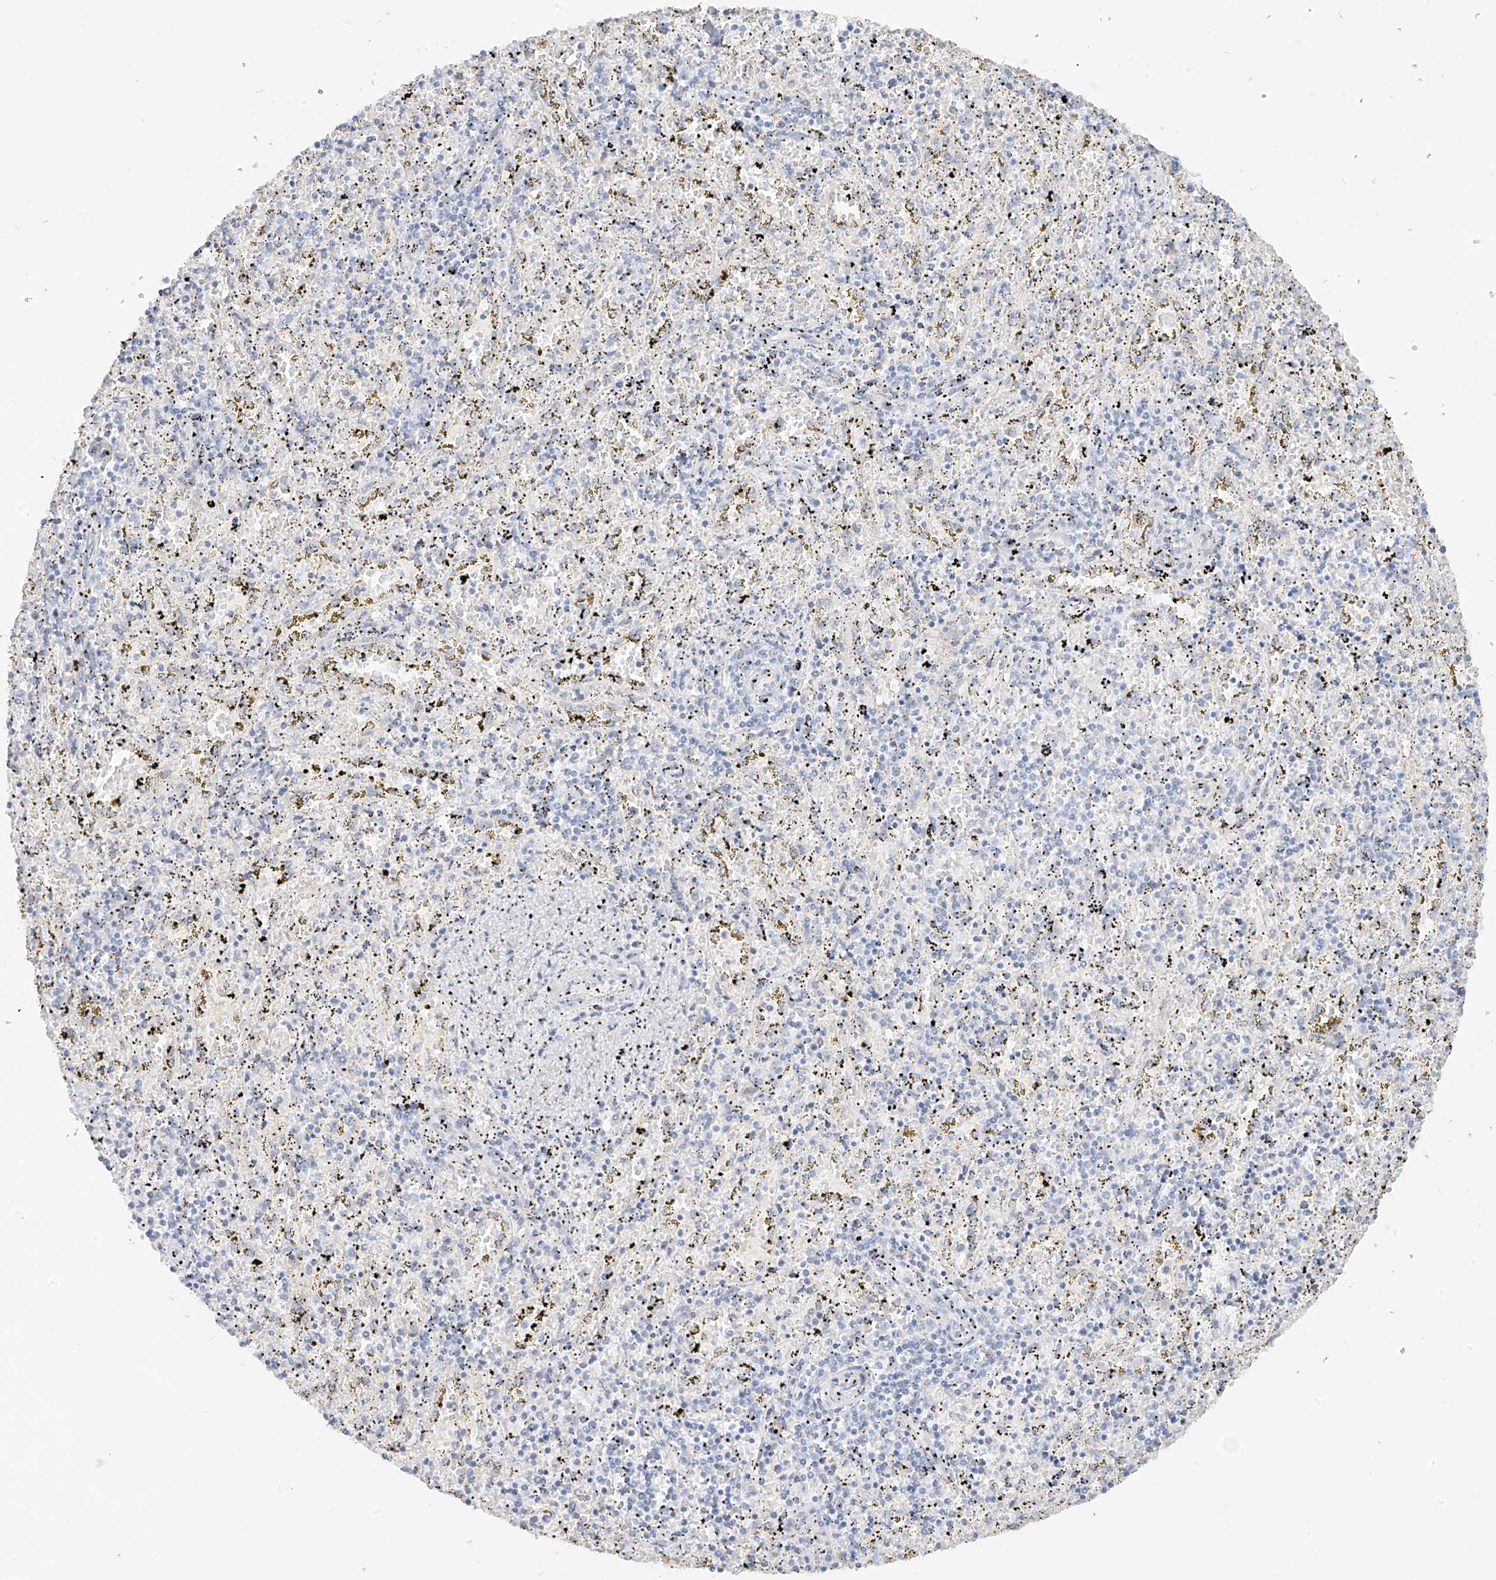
{"staining": {"intensity": "negative", "quantity": "none", "location": "none"}, "tissue": "spleen", "cell_type": "Cells in red pulp", "image_type": "normal", "snomed": [{"axis": "morphology", "description": "Normal tissue, NOS"}, {"axis": "topography", "description": "Spleen"}], "caption": "The image shows no significant positivity in cells in red pulp of spleen. (DAB IHC visualized using brightfield microscopy, high magnification).", "gene": "DCDC2", "patient": {"sex": "male", "age": 11}}